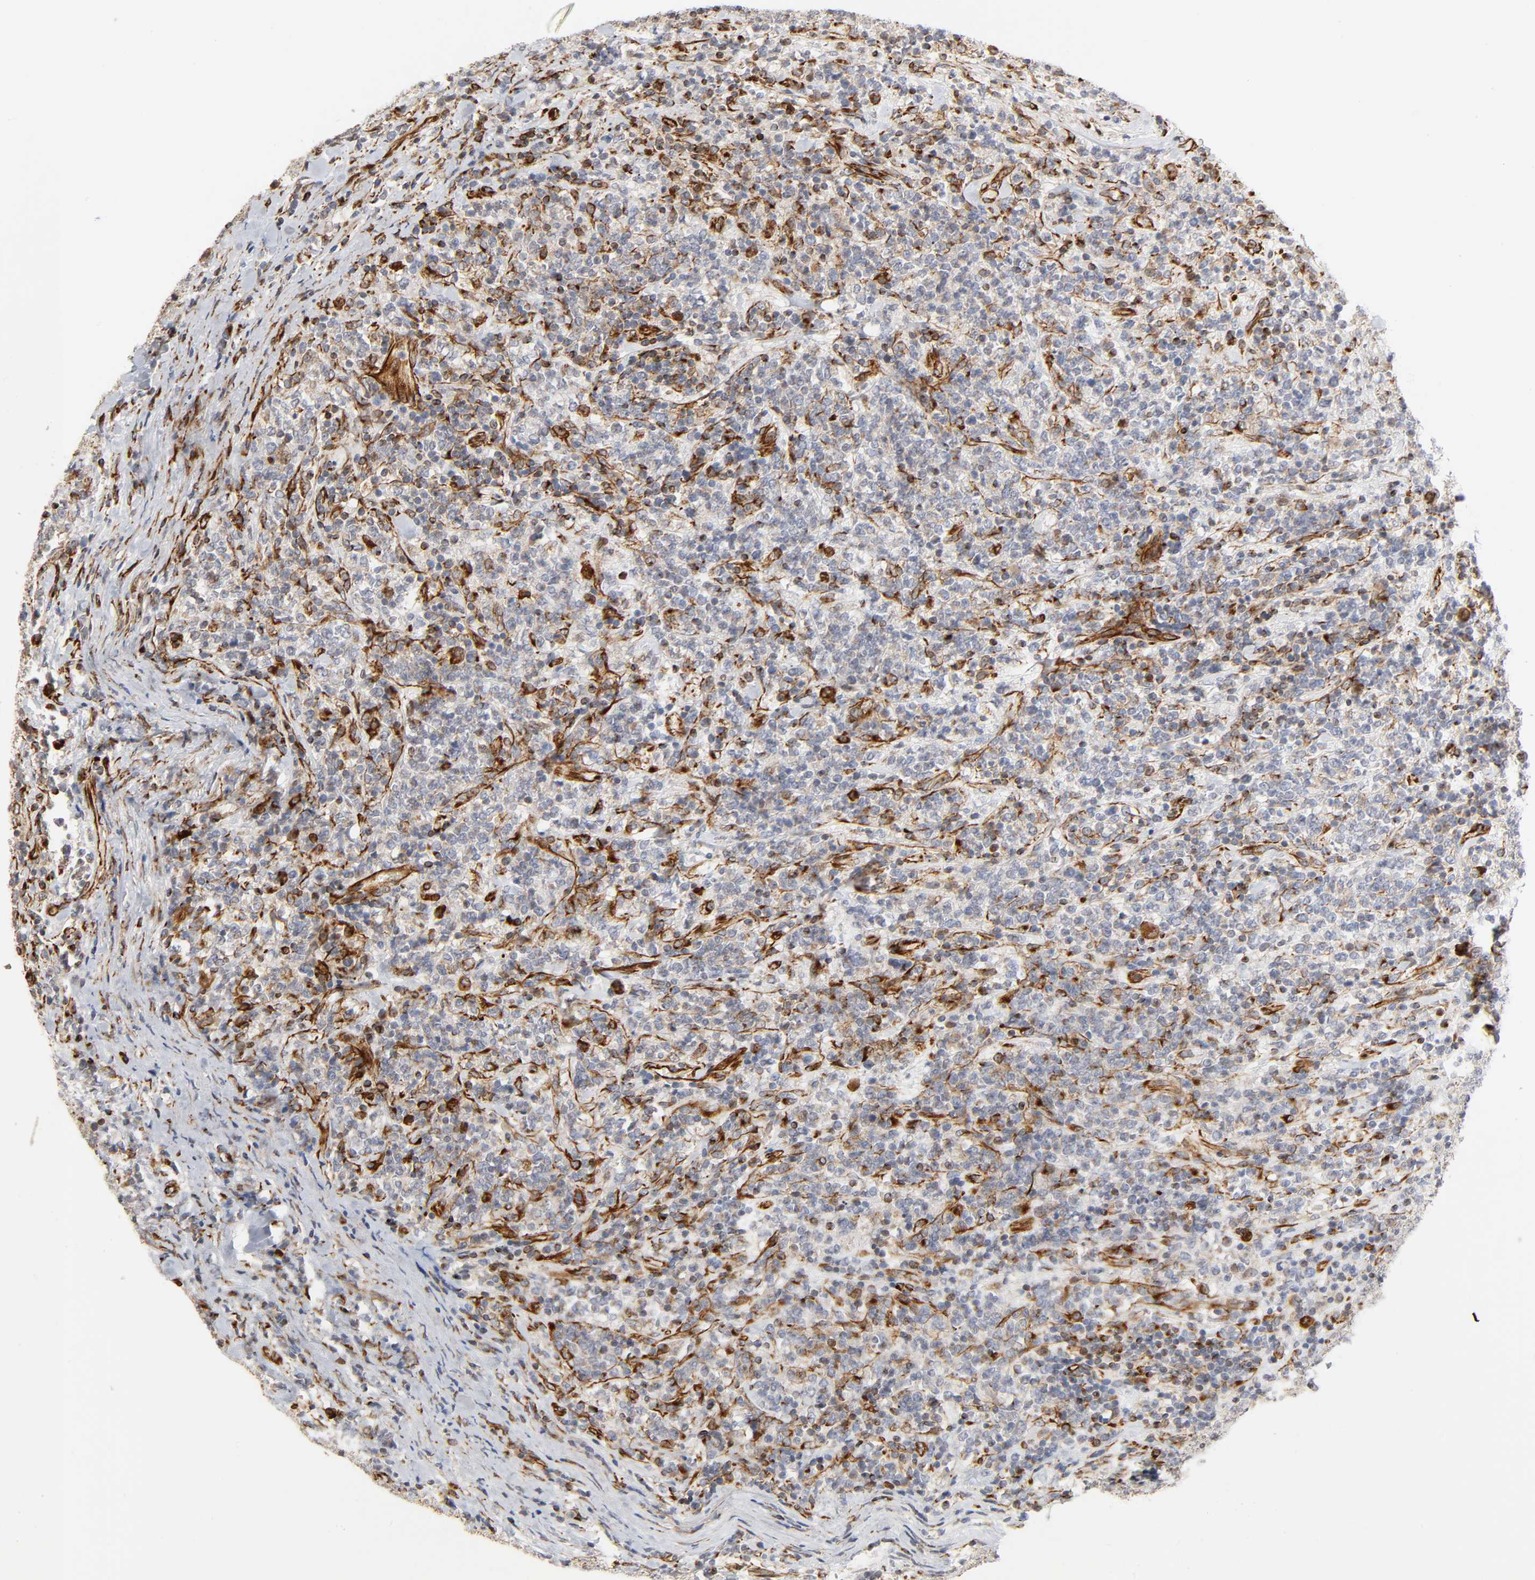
{"staining": {"intensity": "moderate", "quantity": "25%-75%", "location": "cytoplasmic/membranous"}, "tissue": "lymphoma", "cell_type": "Tumor cells", "image_type": "cancer", "snomed": [{"axis": "morphology", "description": "Malignant lymphoma, non-Hodgkin's type, High grade"}, {"axis": "topography", "description": "Soft tissue"}], "caption": "Brown immunohistochemical staining in high-grade malignant lymphoma, non-Hodgkin's type demonstrates moderate cytoplasmic/membranous positivity in about 25%-75% of tumor cells.", "gene": "FAM118A", "patient": {"sex": "male", "age": 18}}